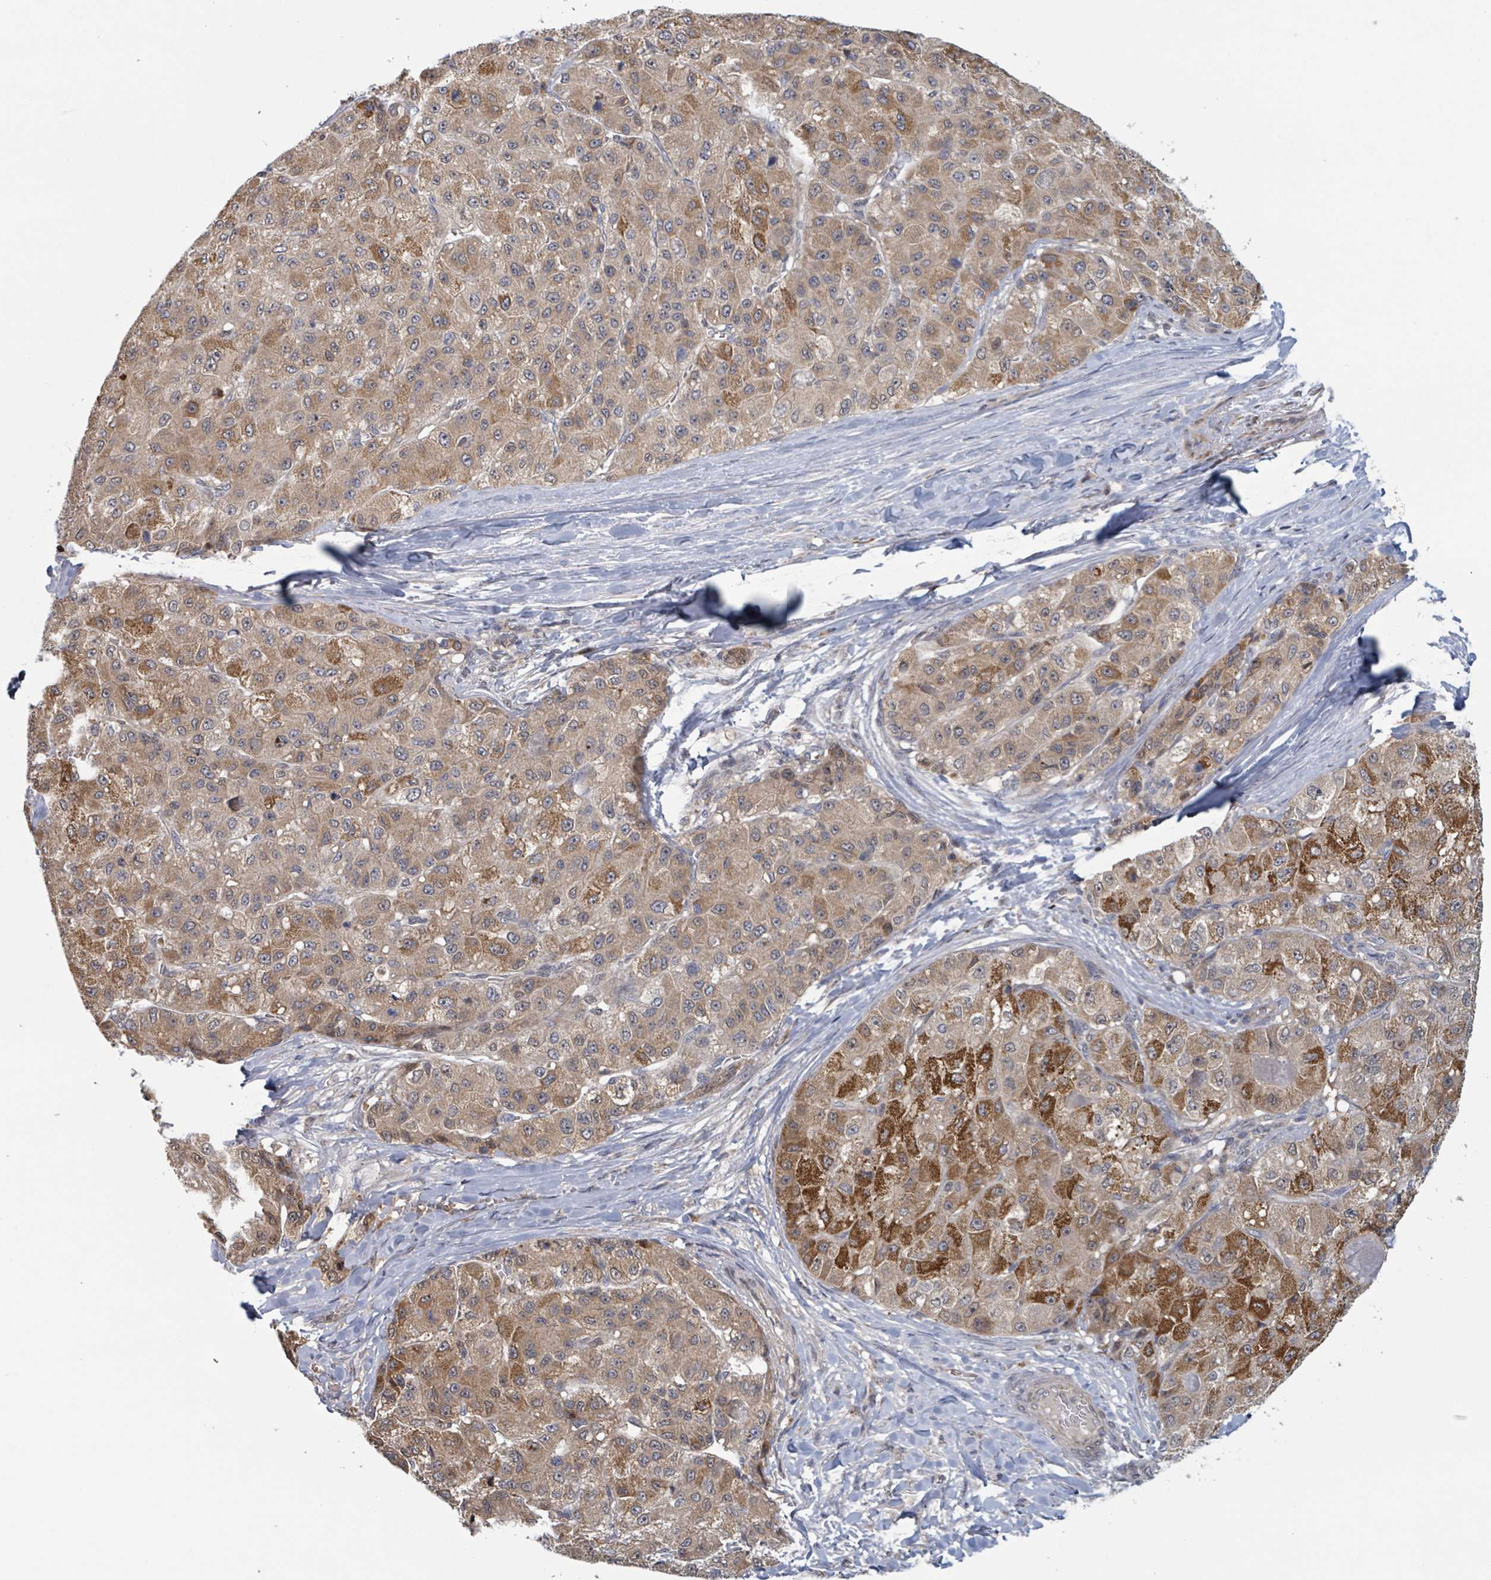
{"staining": {"intensity": "moderate", "quantity": ">75%", "location": "cytoplasmic/membranous"}, "tissue": "liver cancer", "cell_type": "Tumor cells", "image_type": "cancer", "snomed": [{"axis": "morphology", "description": "Carcinoma, Hepatocellular, NOS"}, {"axis": "topography", "description": "Liver"}], "caption": "High-power microscopy captured an immunohistochemistry (IHC) photomicrograph of liver hepatocellular carcinoma, revealing moderate cytoplasmic/membranous positivity in approximately >75% of tumor cells.", "gene": "HIVEP1", "patient": {"sex": "male", "age": 80}}